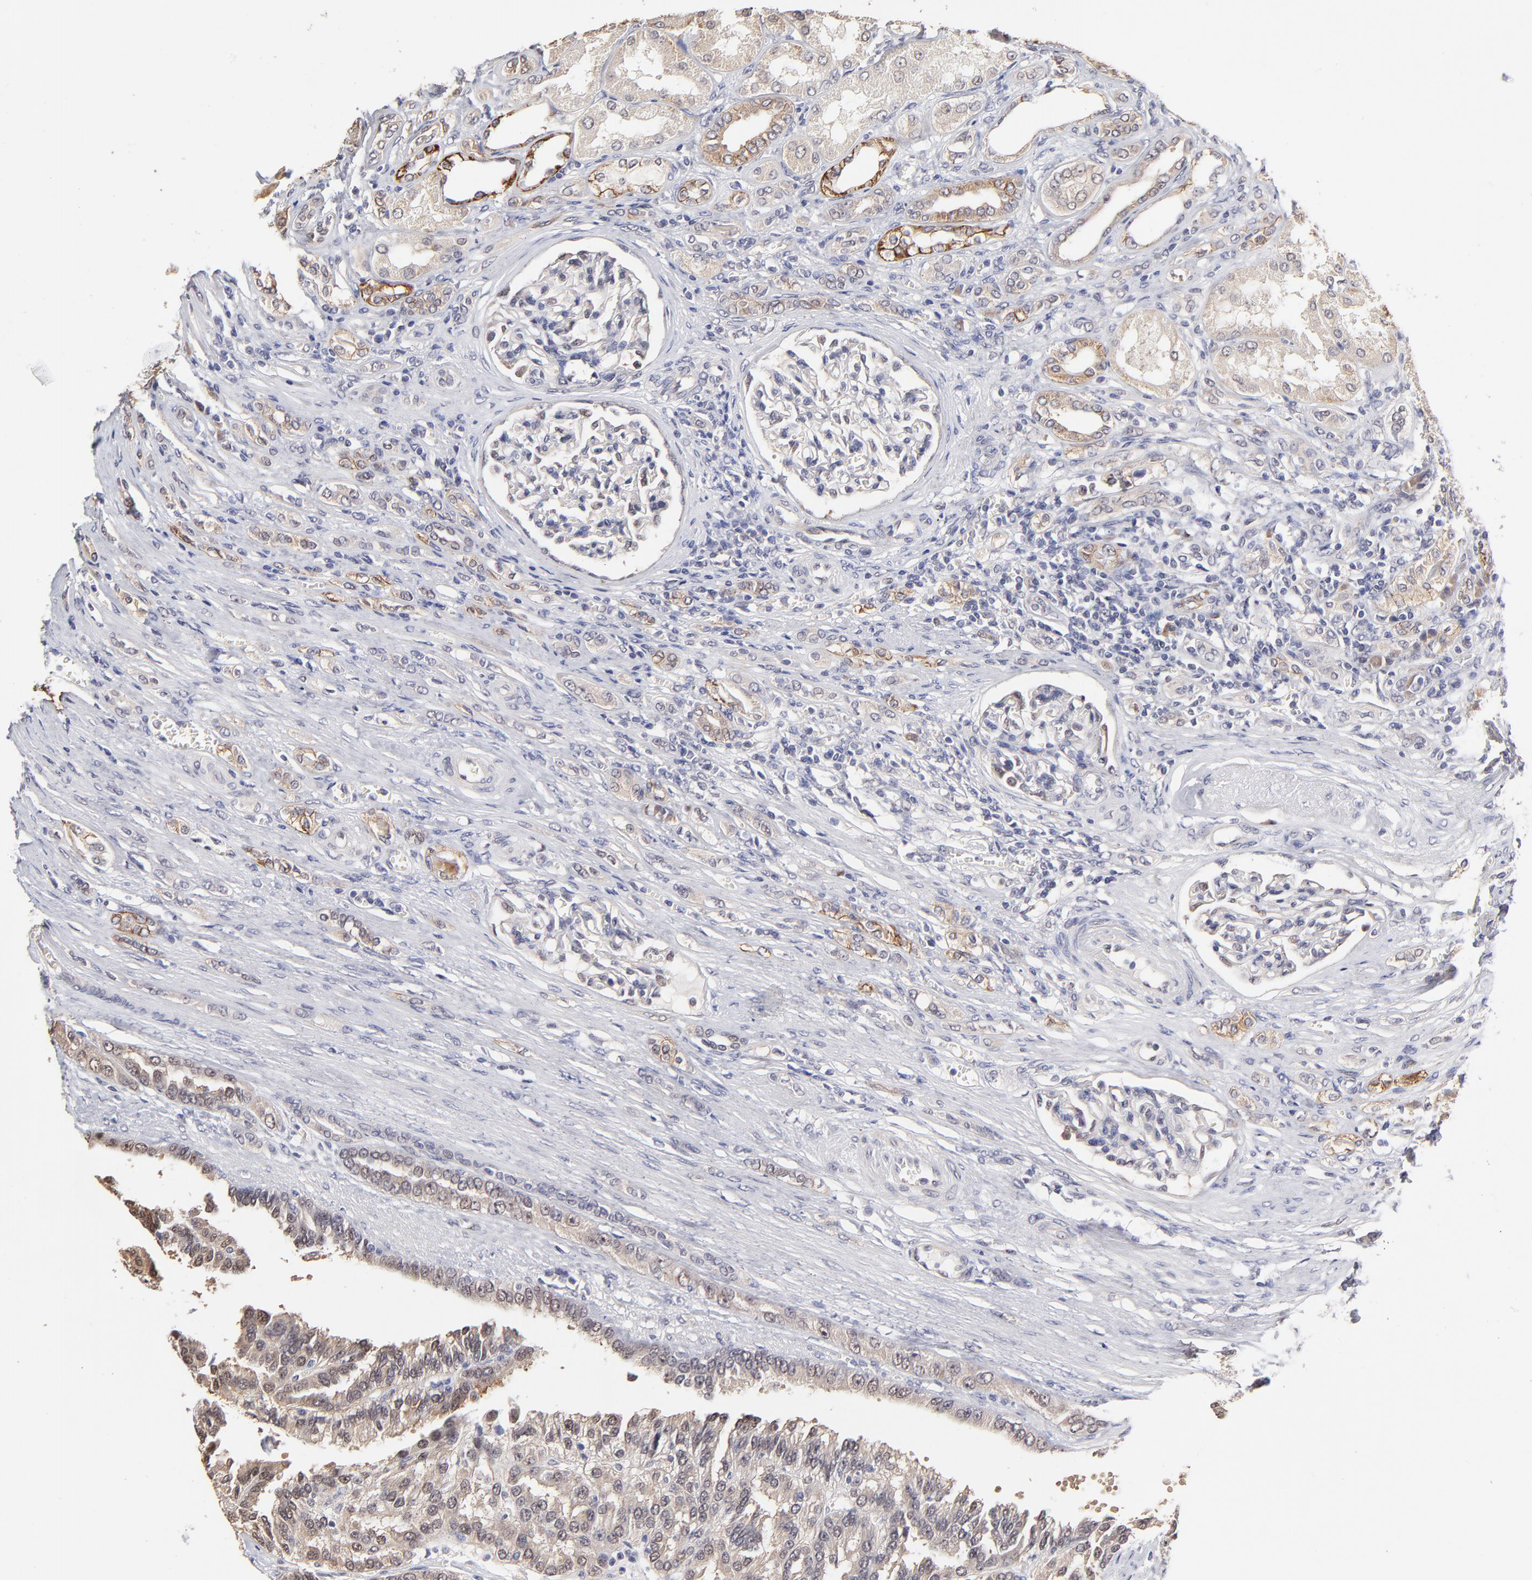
{"staining": {"intensity": "moderate", "quantity": ">75%", "location": "cytoplasmic/membranous"}, "tissue": "renal cancer", "cell_type": "Tumor cells", "image_type": "cancer", "snomed": [{"axis": "morphology", "description": "Adenocarcinoma, NOS"}, {"axis": "topography", "description": "Kidney"}], "caption": "A brown stain labels moderate cytoplasmic/membranous expression of a protein in human renal cancer tumor cells.", "gene": "ZNF10", "patient": {"sex": "male", "age": 46}}